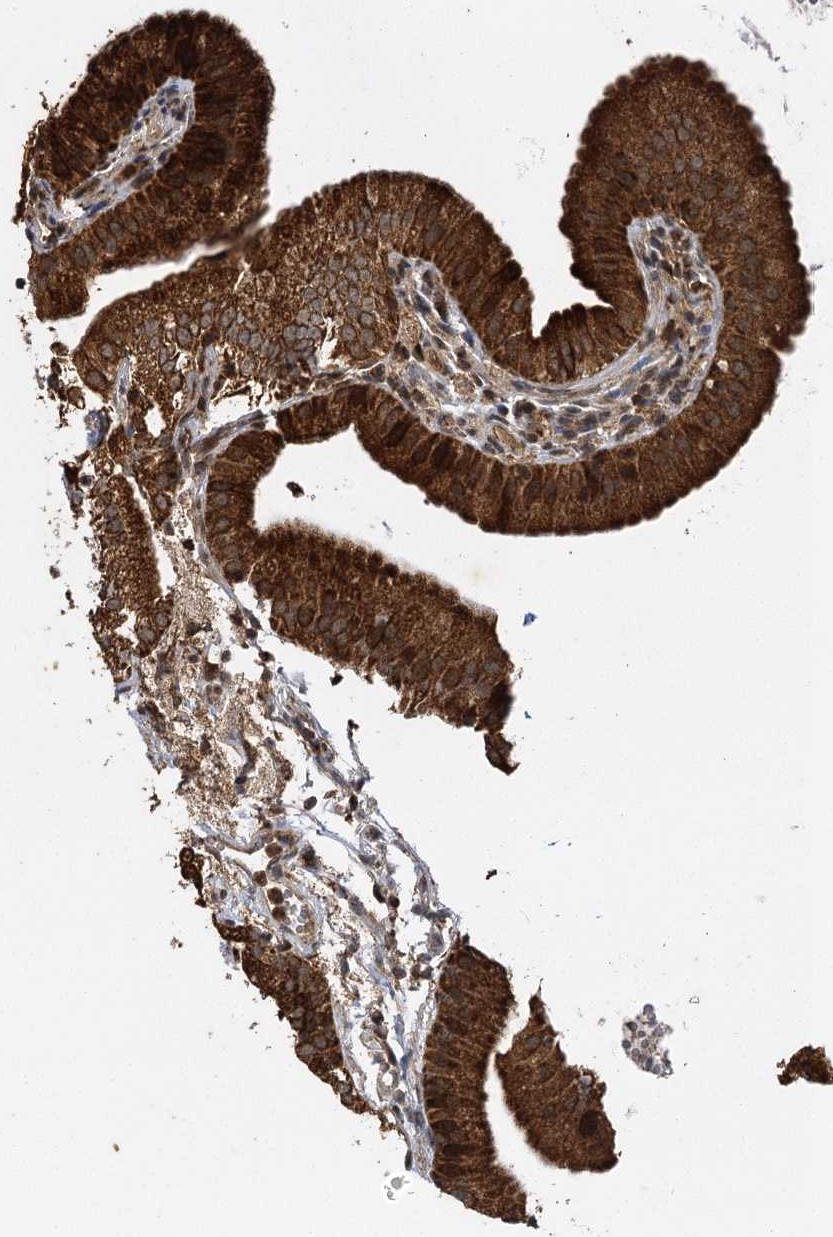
{"staining": {"intensity": "strong", "quantity": ">75%", "location": "cytoplasmic/membranous"}, "tissue": "gallbladder", "cell_type": "Glandular cells", "image_type": "normal", "snomed": [{"axis": "morphology", "description": "Normal tissue, NOS"}, {"axis": "topography", "description": "Gallbladder"}], "caption": "Brown immunohistochemical staining in unremarkable gallbladder shows strong cytoplasmic/membranous expression in about >75% of glandular cells. Nuclei are stained in blue.", "gene": "IL11RA", "patient": {"sex": "male", "age": 55}}